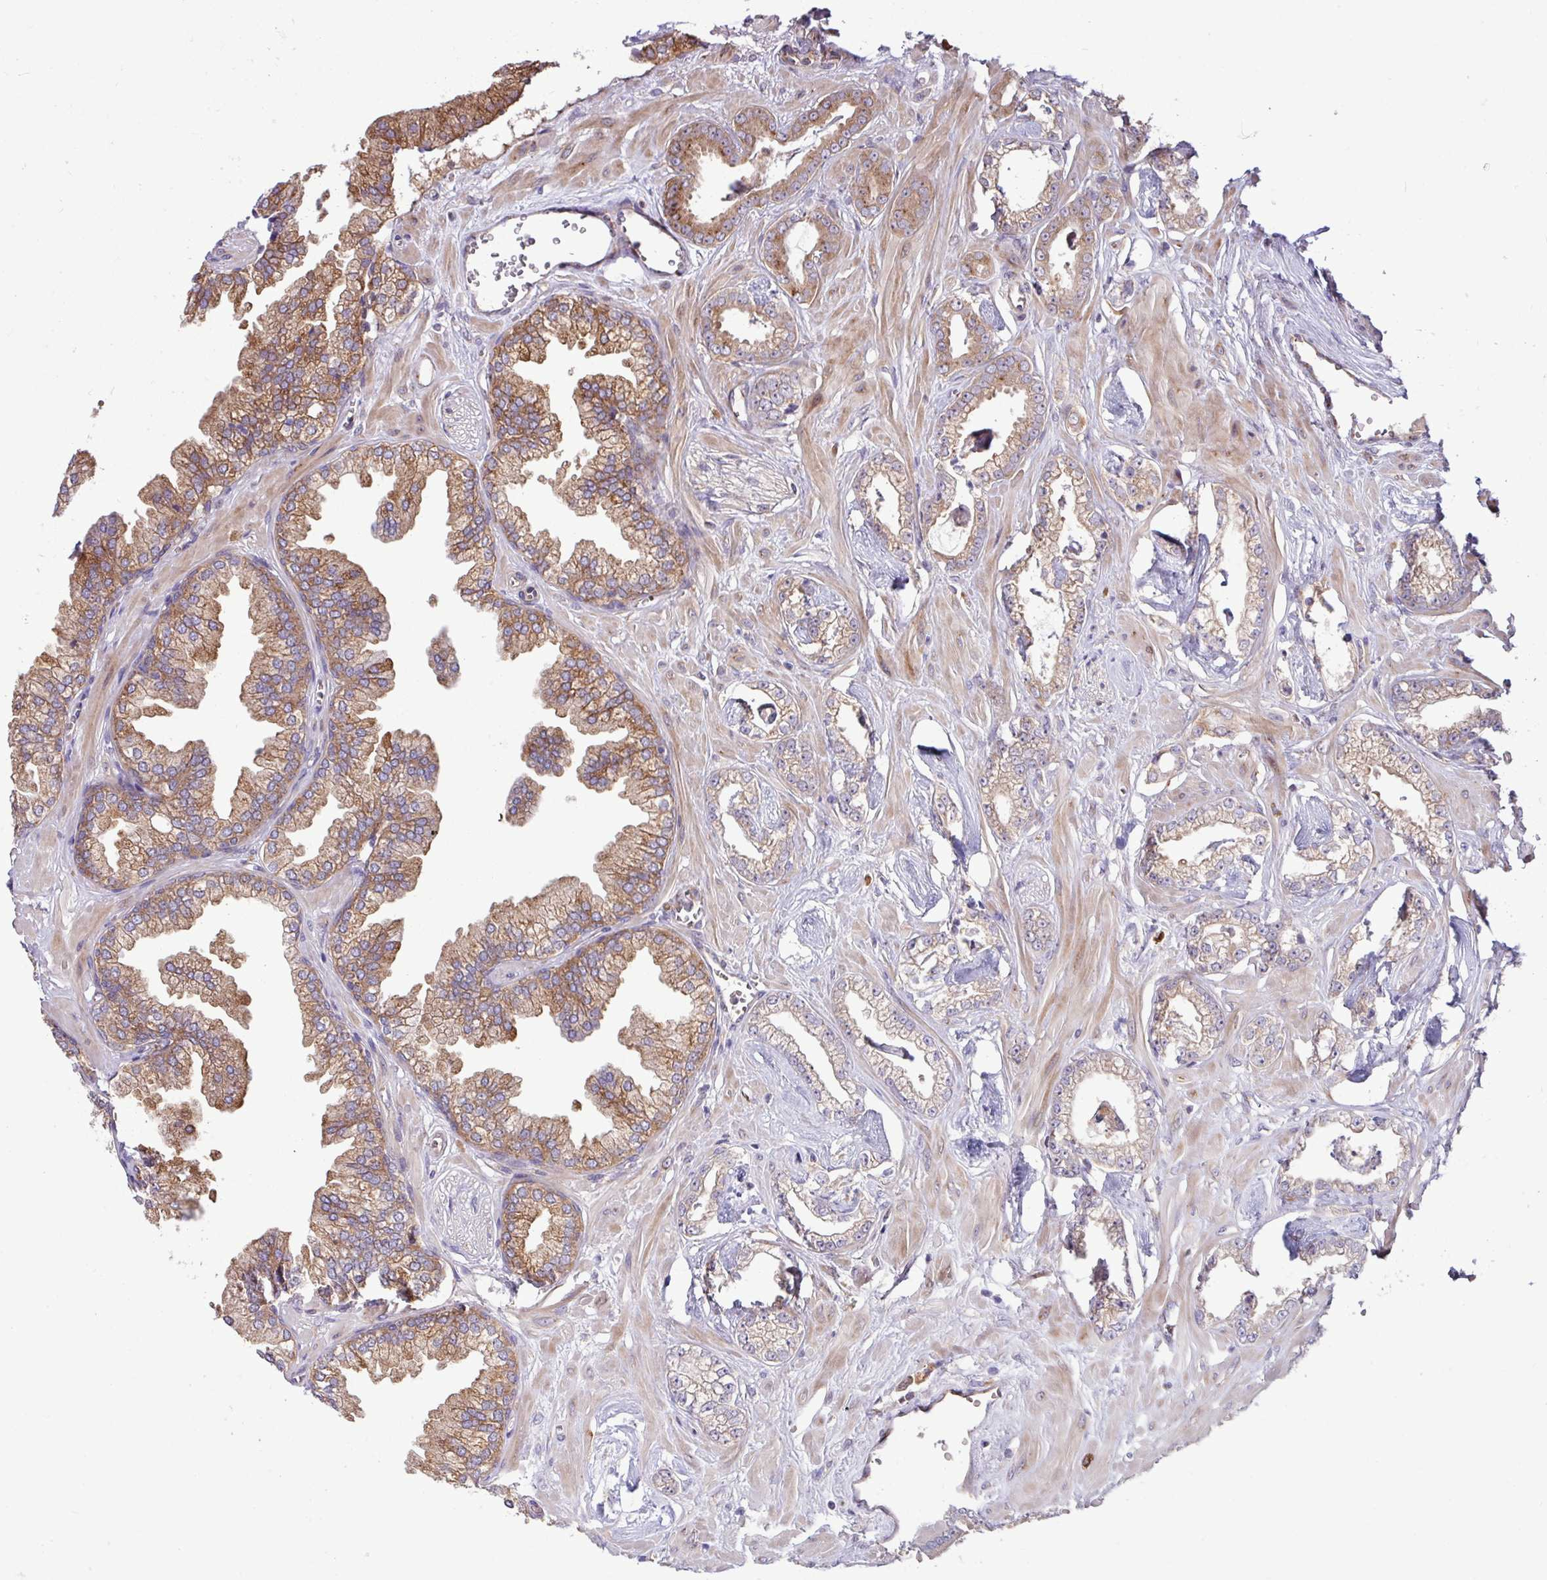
{"staining": {"intensity": "moderate", "quantity": "25%-75%", "location": "cytoplasmic/membranous"}, "tissue": "prostate cancer", "cell_type": "Tumor cells", "image_type": "cancer", "snomed": [{"axis": "morphology", "description": "Adenocarcinoma, Low grade"}, {"axis": "topography", "description": "Prostate"}], "caption": "Protein analysis of adenocarcinoma (low-grade) (prostate) tissue exhibits moderate cytoplasmic/membranous staining in about 25%-75% of tumor cells.", "gene": "LSM12", "patient": {"sex": "male", "age": 60}}